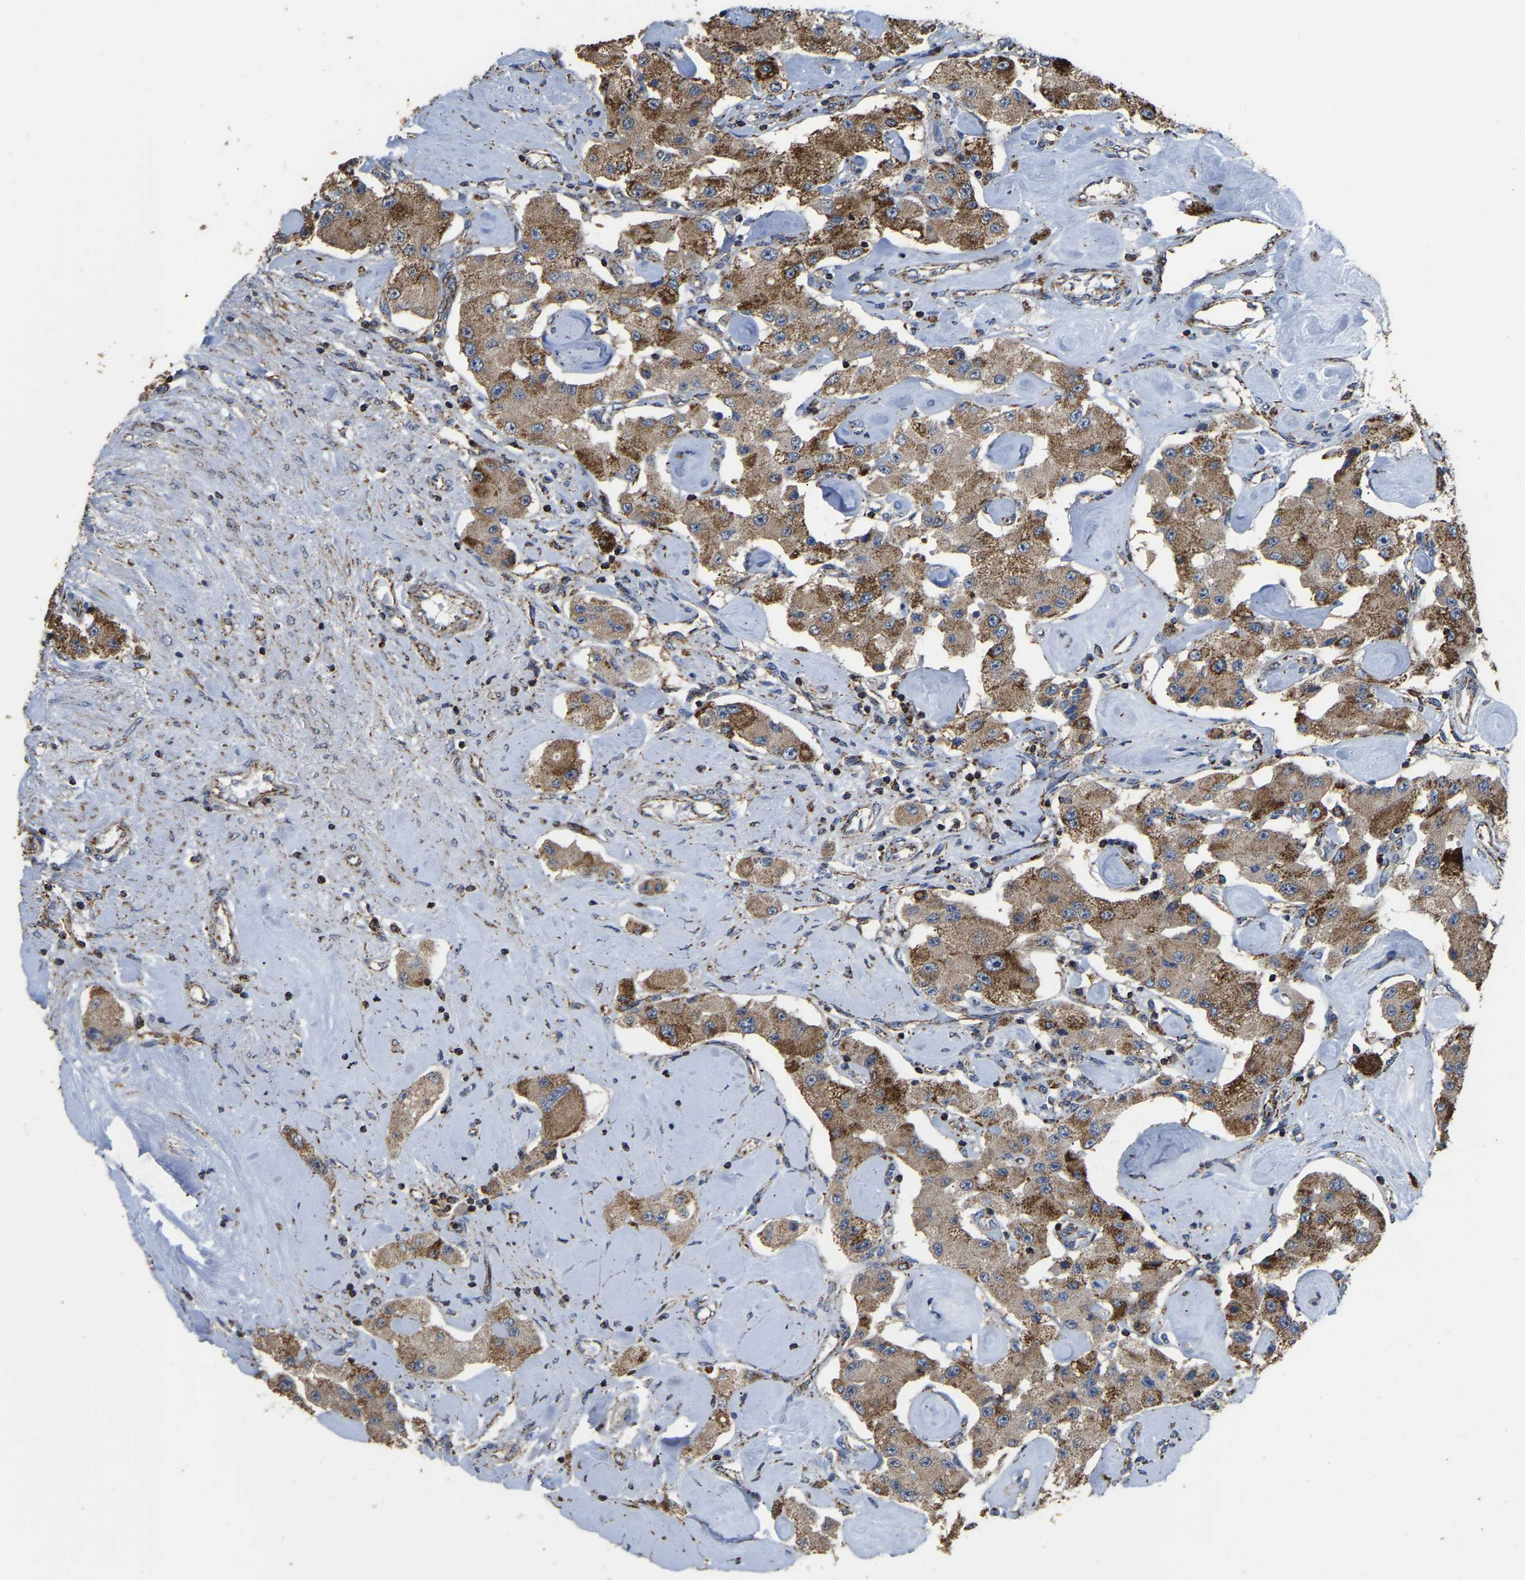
{"staining": {"intensity": "moderate", "quantity": ">75%", "location": "cytoplasmic/membranous"}, "tissue": "carcinoid", "cell_type": "Tumor cells", "image_type": "cancer", "snomed": [{"axis": "morphology", "description": "Carcinoid, malignant, NOS"}, {"axis": "topography", "description": "Pancreas"}], "caption": "Moderate cytoplasmic/membranous protein expression is seen in about >75% of tumor cells in malignant carcinoid. (brown staining indicates protein expression, while blue staining denotes nuclei).", "gene": "ETFA", "patient": {"sex": "male", "age": 41}}